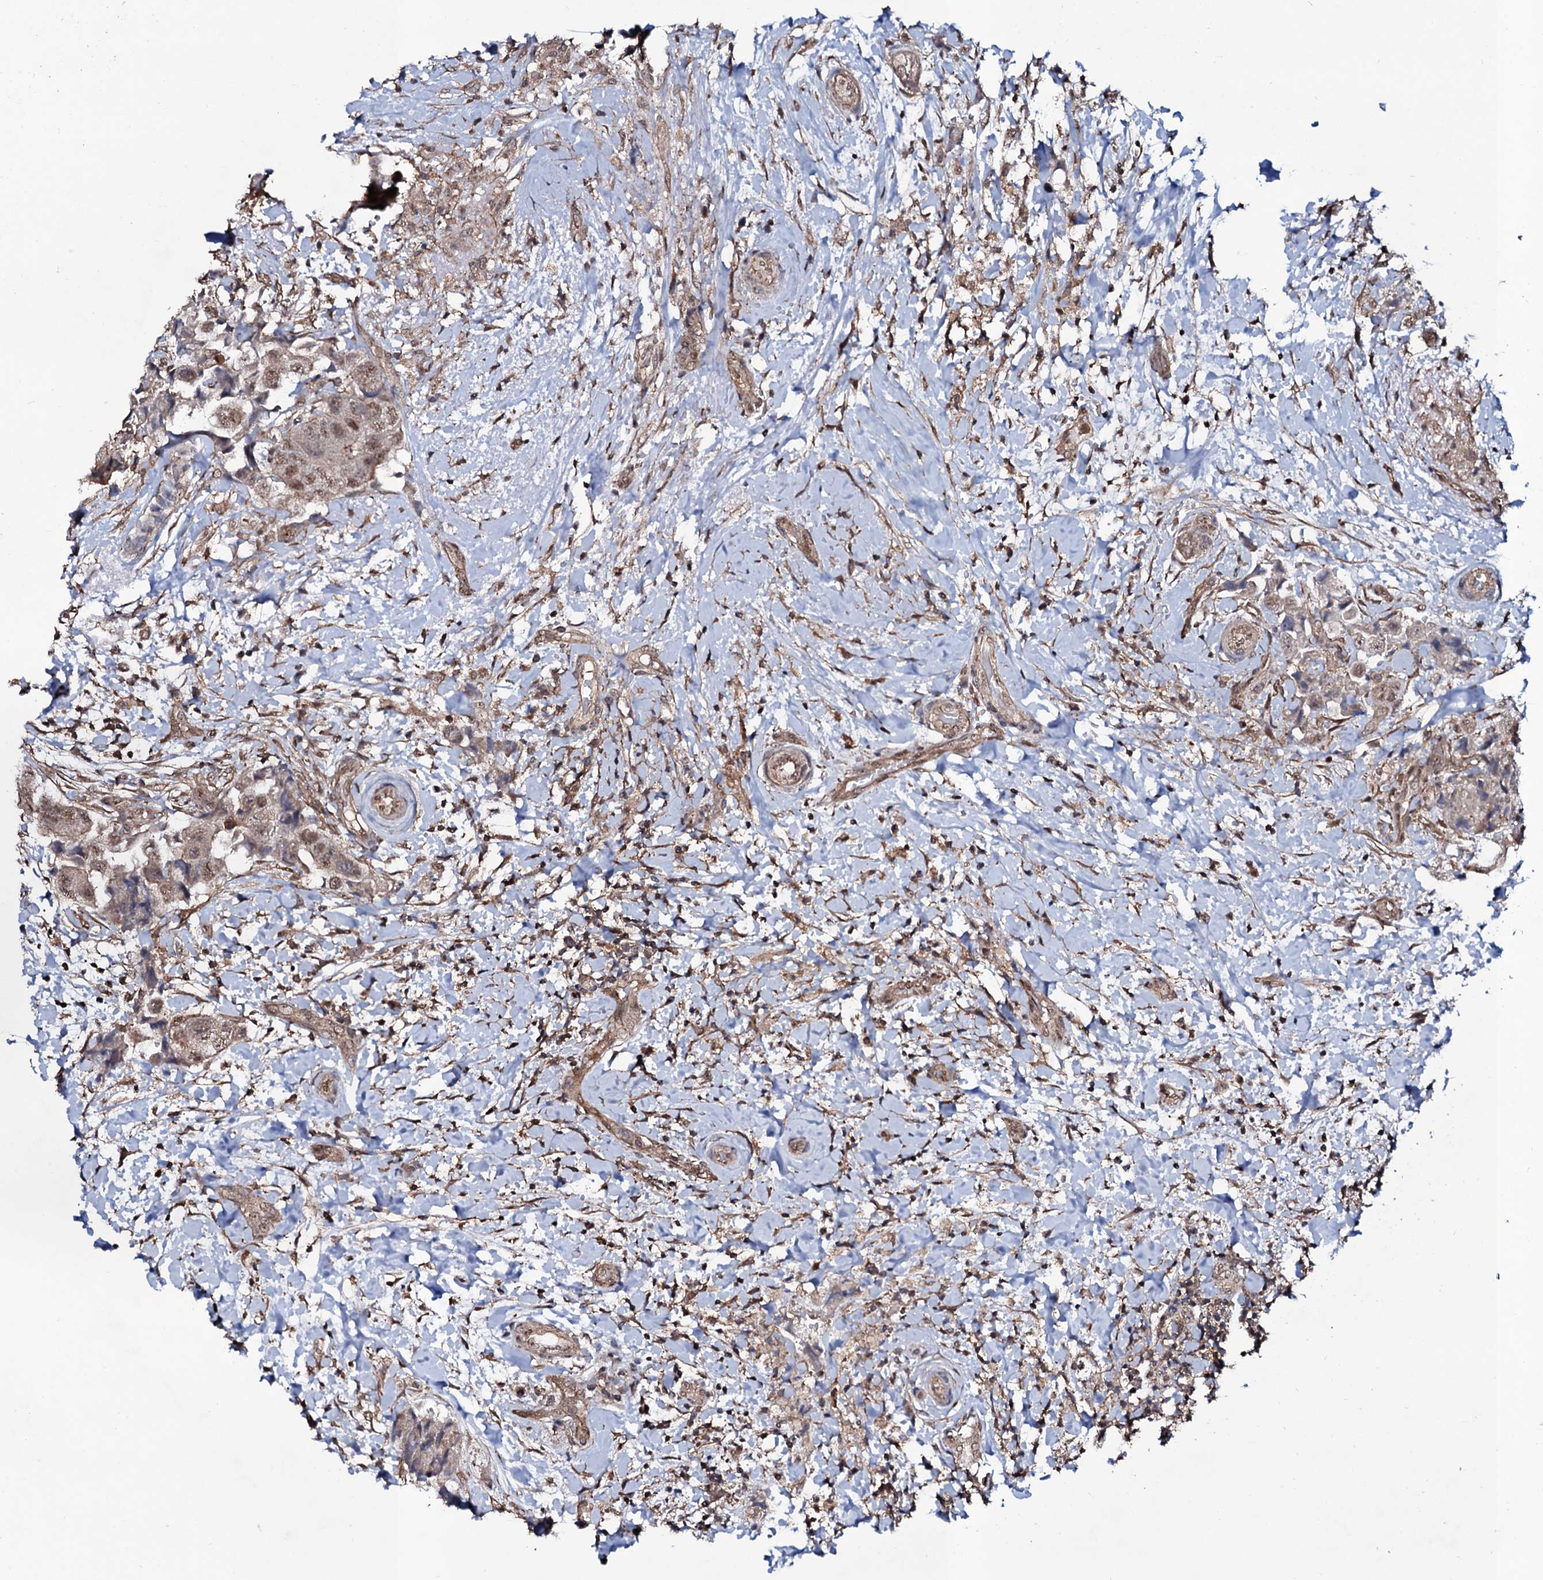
{"staining": {"intensity": "weak", "quantity": ">75%", "location": "nuclear"}, "tissue": "breast cancer", "cell_type": "Tumor cells", "image_type": "cancer", "snomed": [{"axis": "morphology", "description": "Normal tissue, NOS"}, {"axis": "morphology", "description": "Duct carcinoma"}, {"axis": "topography", "description": "Breast"}], "caption": "Breast invasive ductal carcinoma stained with a protein marker shows weak staining in tumor cells.", "gene": "COG6", "patient": {"sex": "female", "age": 62}}